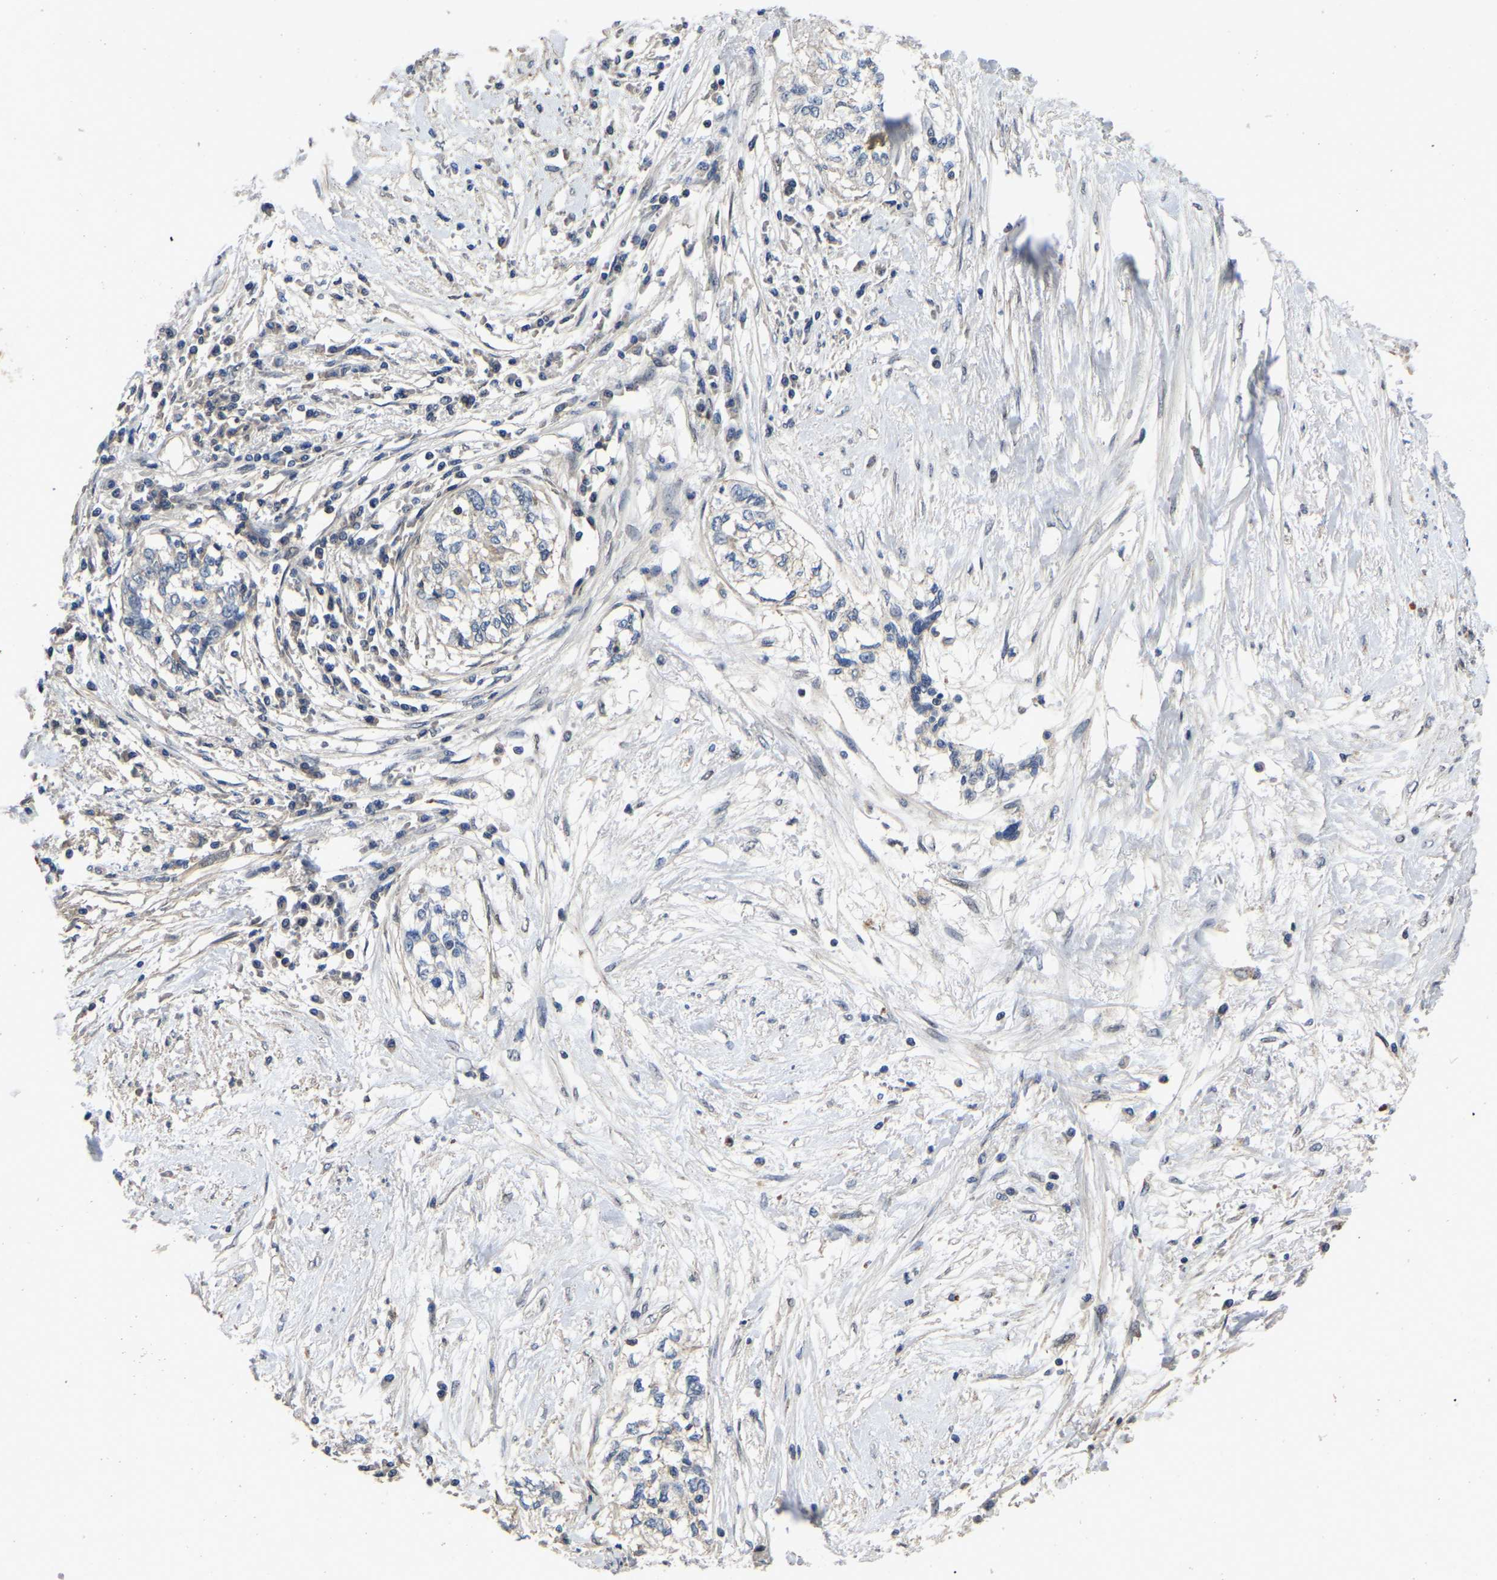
{"staining": {"intensity": "negative", "quantity": "none", "location": "none"}, "tissue": "cervical cancer", "cell_type": "Tumor cells", "image_type": "cancer", "snomed": [{"axis": "morphology", "description": "Squamous cell carcinoma, NOS"}, {"axis": "topography", "description": "Cervix"}], "caption": "This is an immunohistochemistry (IHC) micrograph of human cervical cancer (squamous cell carcinoma). There is no staining in tumor cells.", "gene": "PRDM14", "patient": {"sex": "female", "age": 57}}